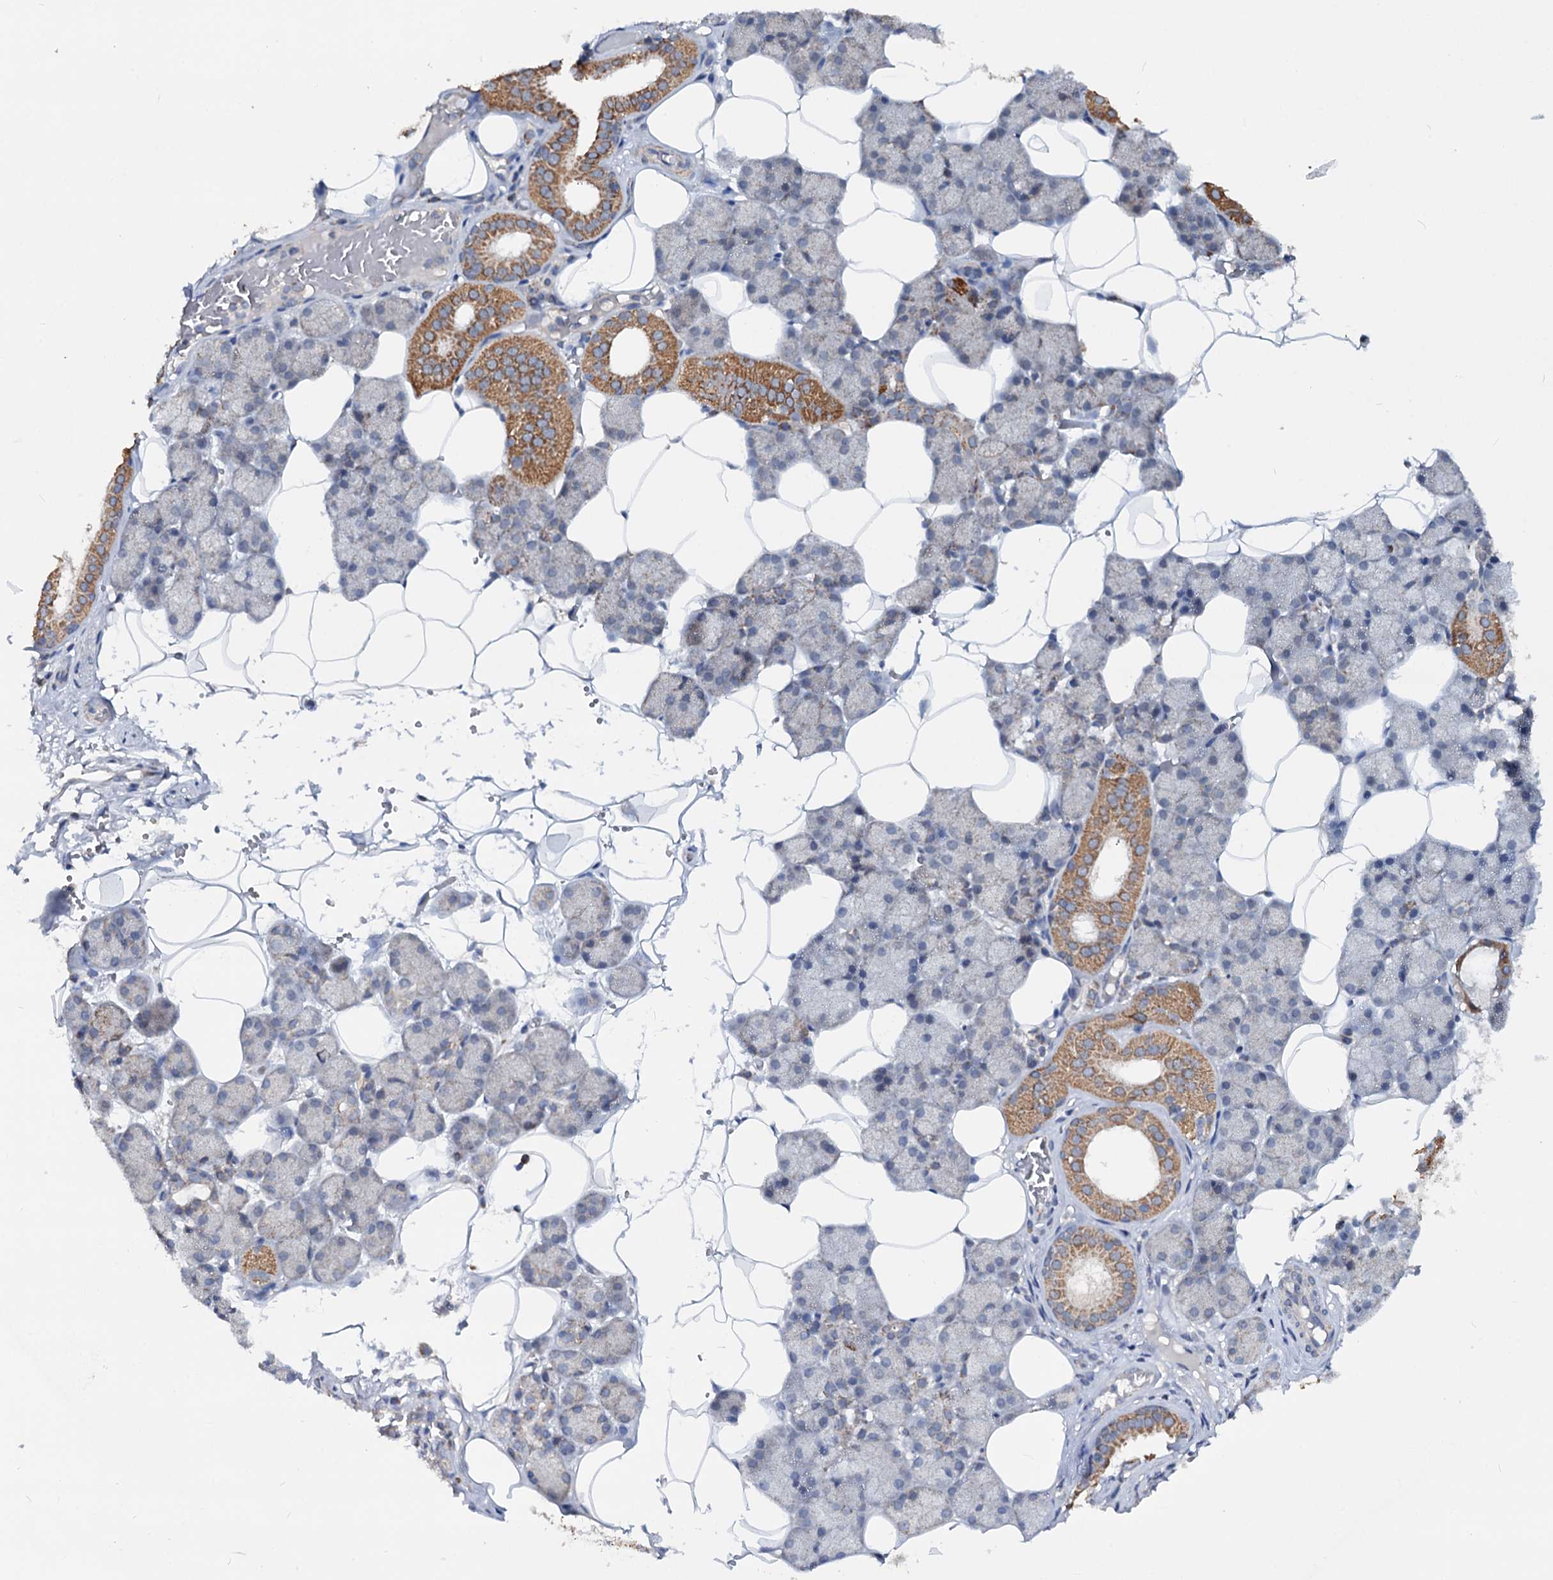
{"staining": {"intensity": "moderate", "quantity": "<25%", "location": "cytoplasmic/membranous"}, "tissue": "salivary gland", "cell_type": "Glandular cells", "image_type": "normal", "snomed": [{"axis": "morphology", "description": "Normal tissue, NOS"}, {"axis": "topography", "description": "Salivary gland"}], "caption": "A micrograph of human salivary gland stained for a protein demonstrates moderate cytoplasmic/membranous brown staining in glandular cells. (Brightfield microscopy of DAB IHC at high magnification).", "gene": "CEP76", "patient": {"sex": "male", "age": 62}}